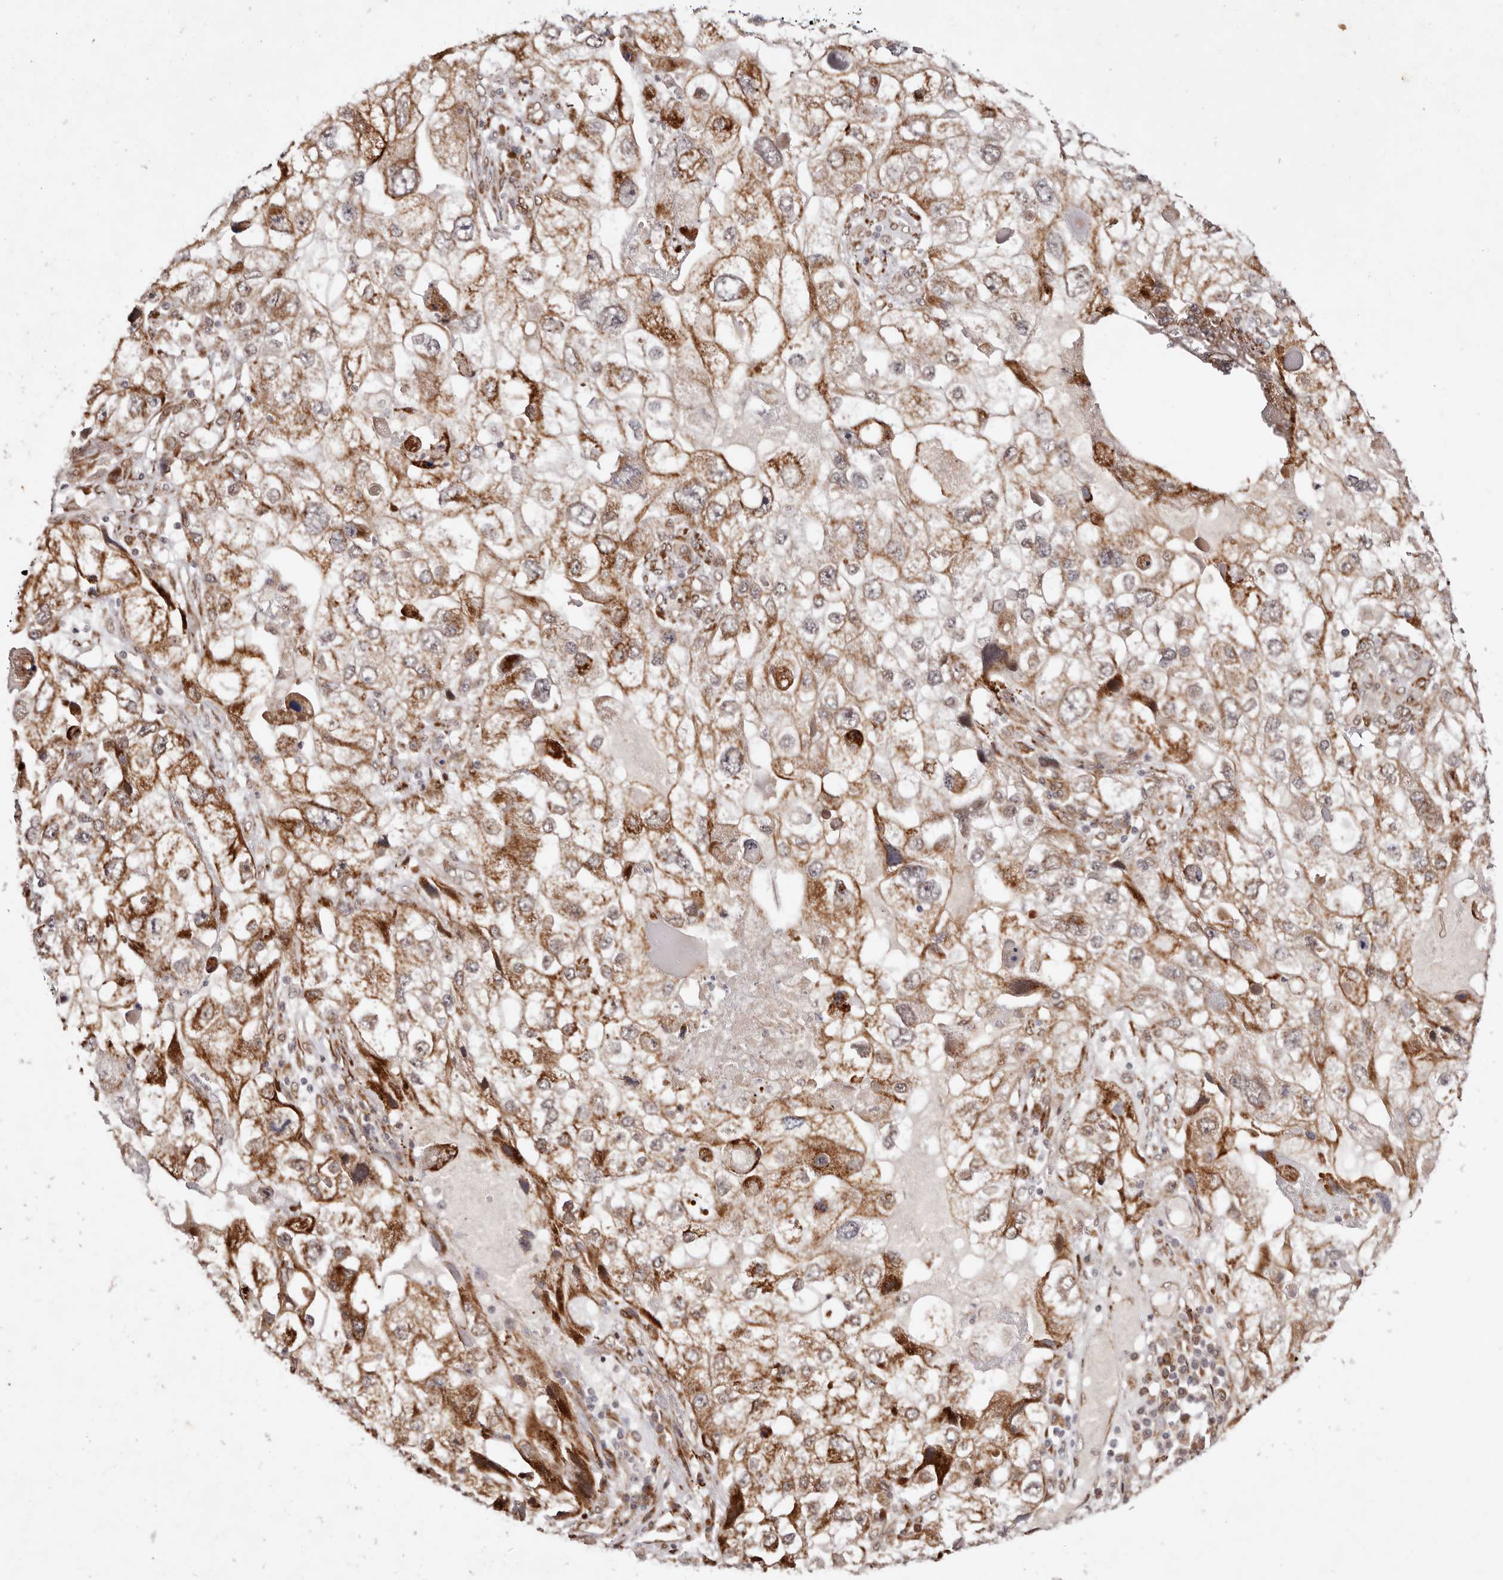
{"staining": {"intensity": "moderate", "quantity": ">75%", "location": "cytoplasmic/membranous"}, "tissue": "endometrial cancer", "cell_type": "Tumor cells", "image_type": "cancer", "snomed": [{"axis": "morphology", "description": "Adenocarcinoma, NOS"}, {"axis": "topography", "description": "Endometrium"}], "caption": "Endometrial cancer (adenocarcinoma) stained with a brown dye displays moderate cytoplasmic/membranous positive expression in about >75% of tumor cells.", "gene": "BCL2L15", "patient": {"sex": "female", "age": 49}}